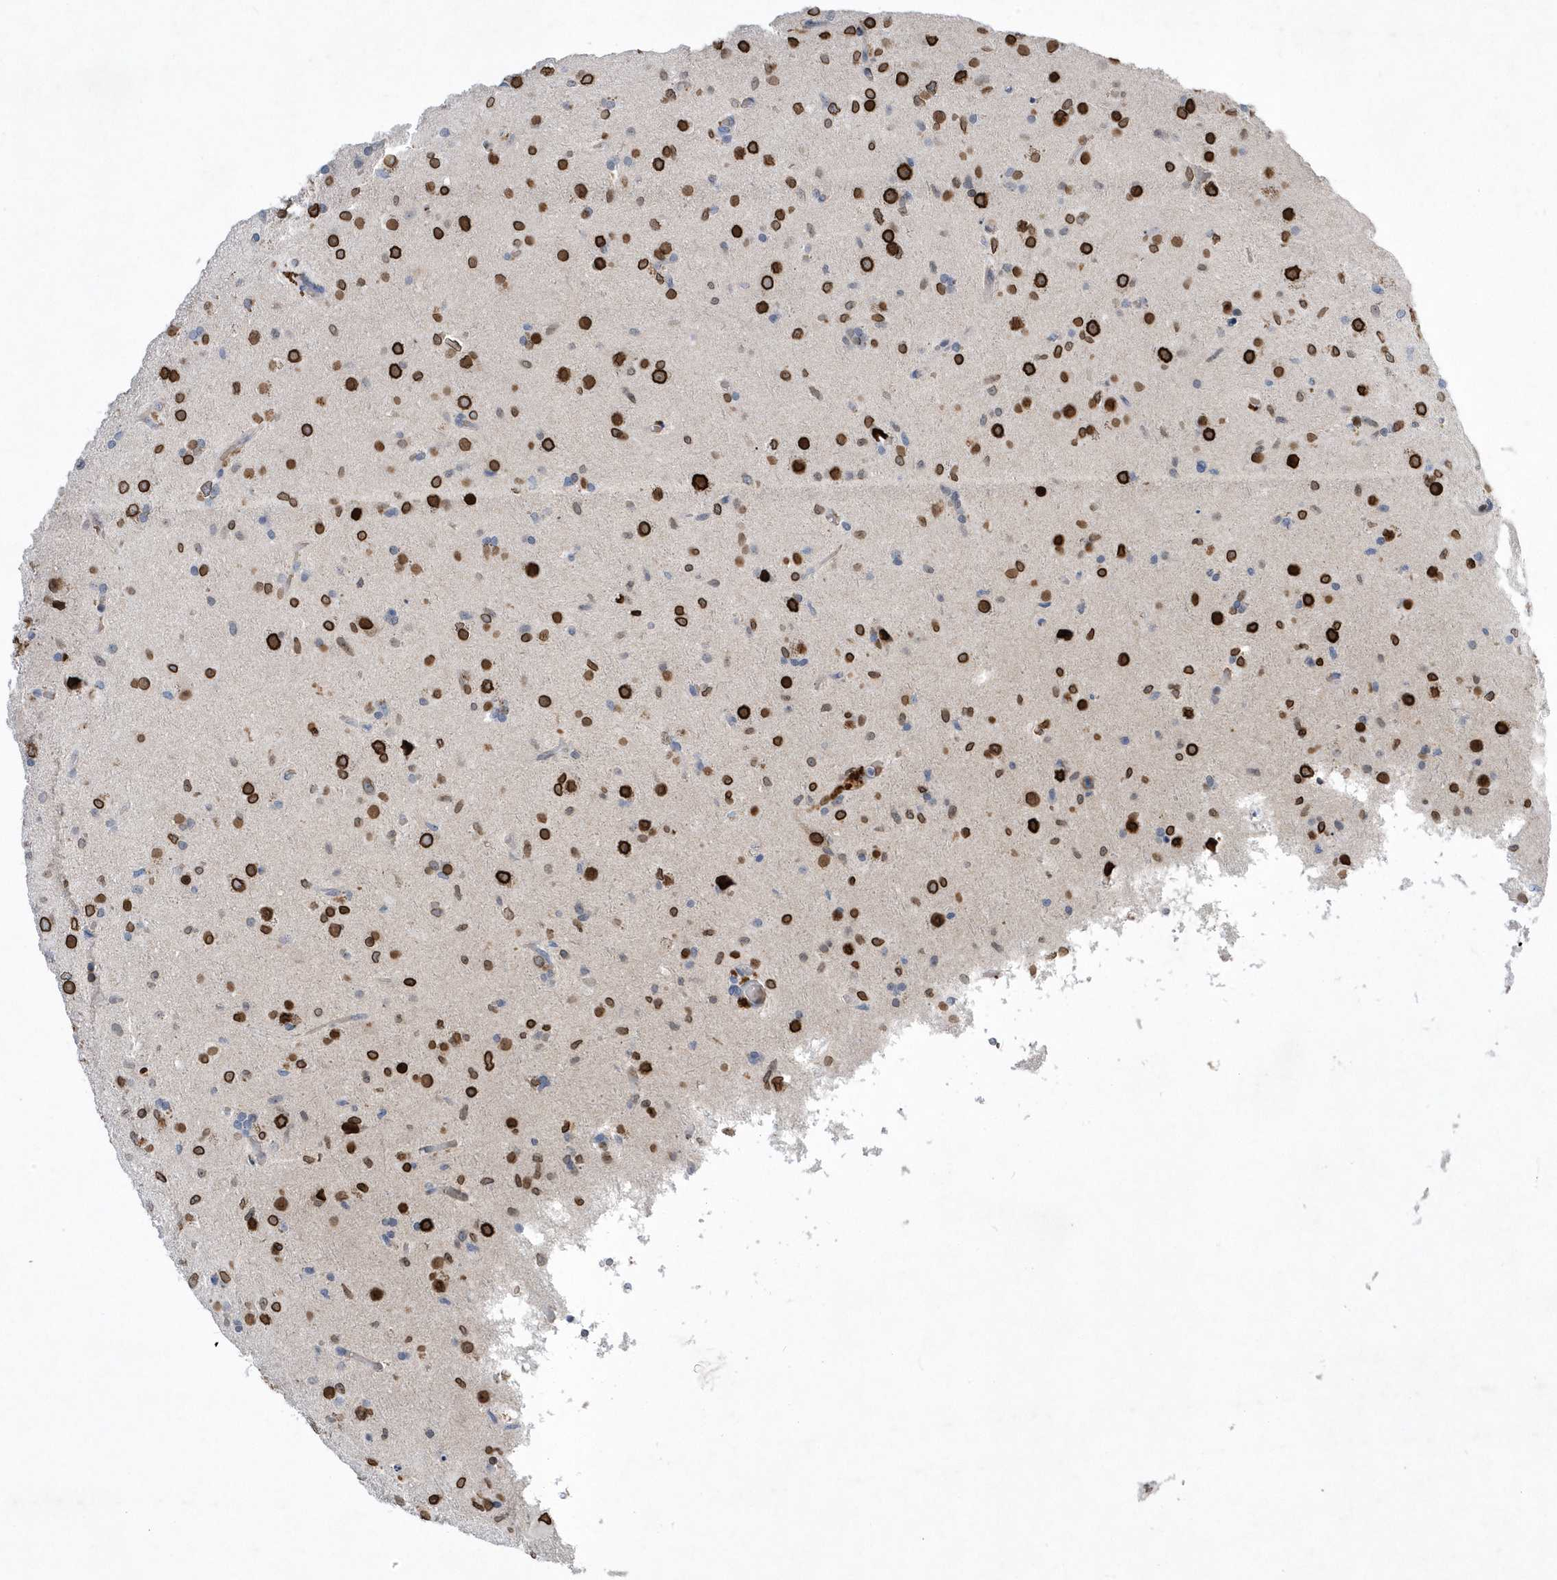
{"staining": {"intensity": "strong", "quantity": ">75%", "location": "cytoplasmic/membranous,nuclear"}, "tissue": "glioma", "cell_type": "Tumor cells", "image_type": "cancer", "snomed": [{"axis": "morphology", "description": "Glioma, malignant, Low grade"}, {"axis": "topography", "description": "Brain"}], "caption": "IHC of human malignant glioma (low-grade) shows high levels of strong cytoplasmic/membranous and nuclear staining in approximately >75% of tumor cells.", "gene": "ZNF875", "patient": {"sex": "male", "age": 65}}